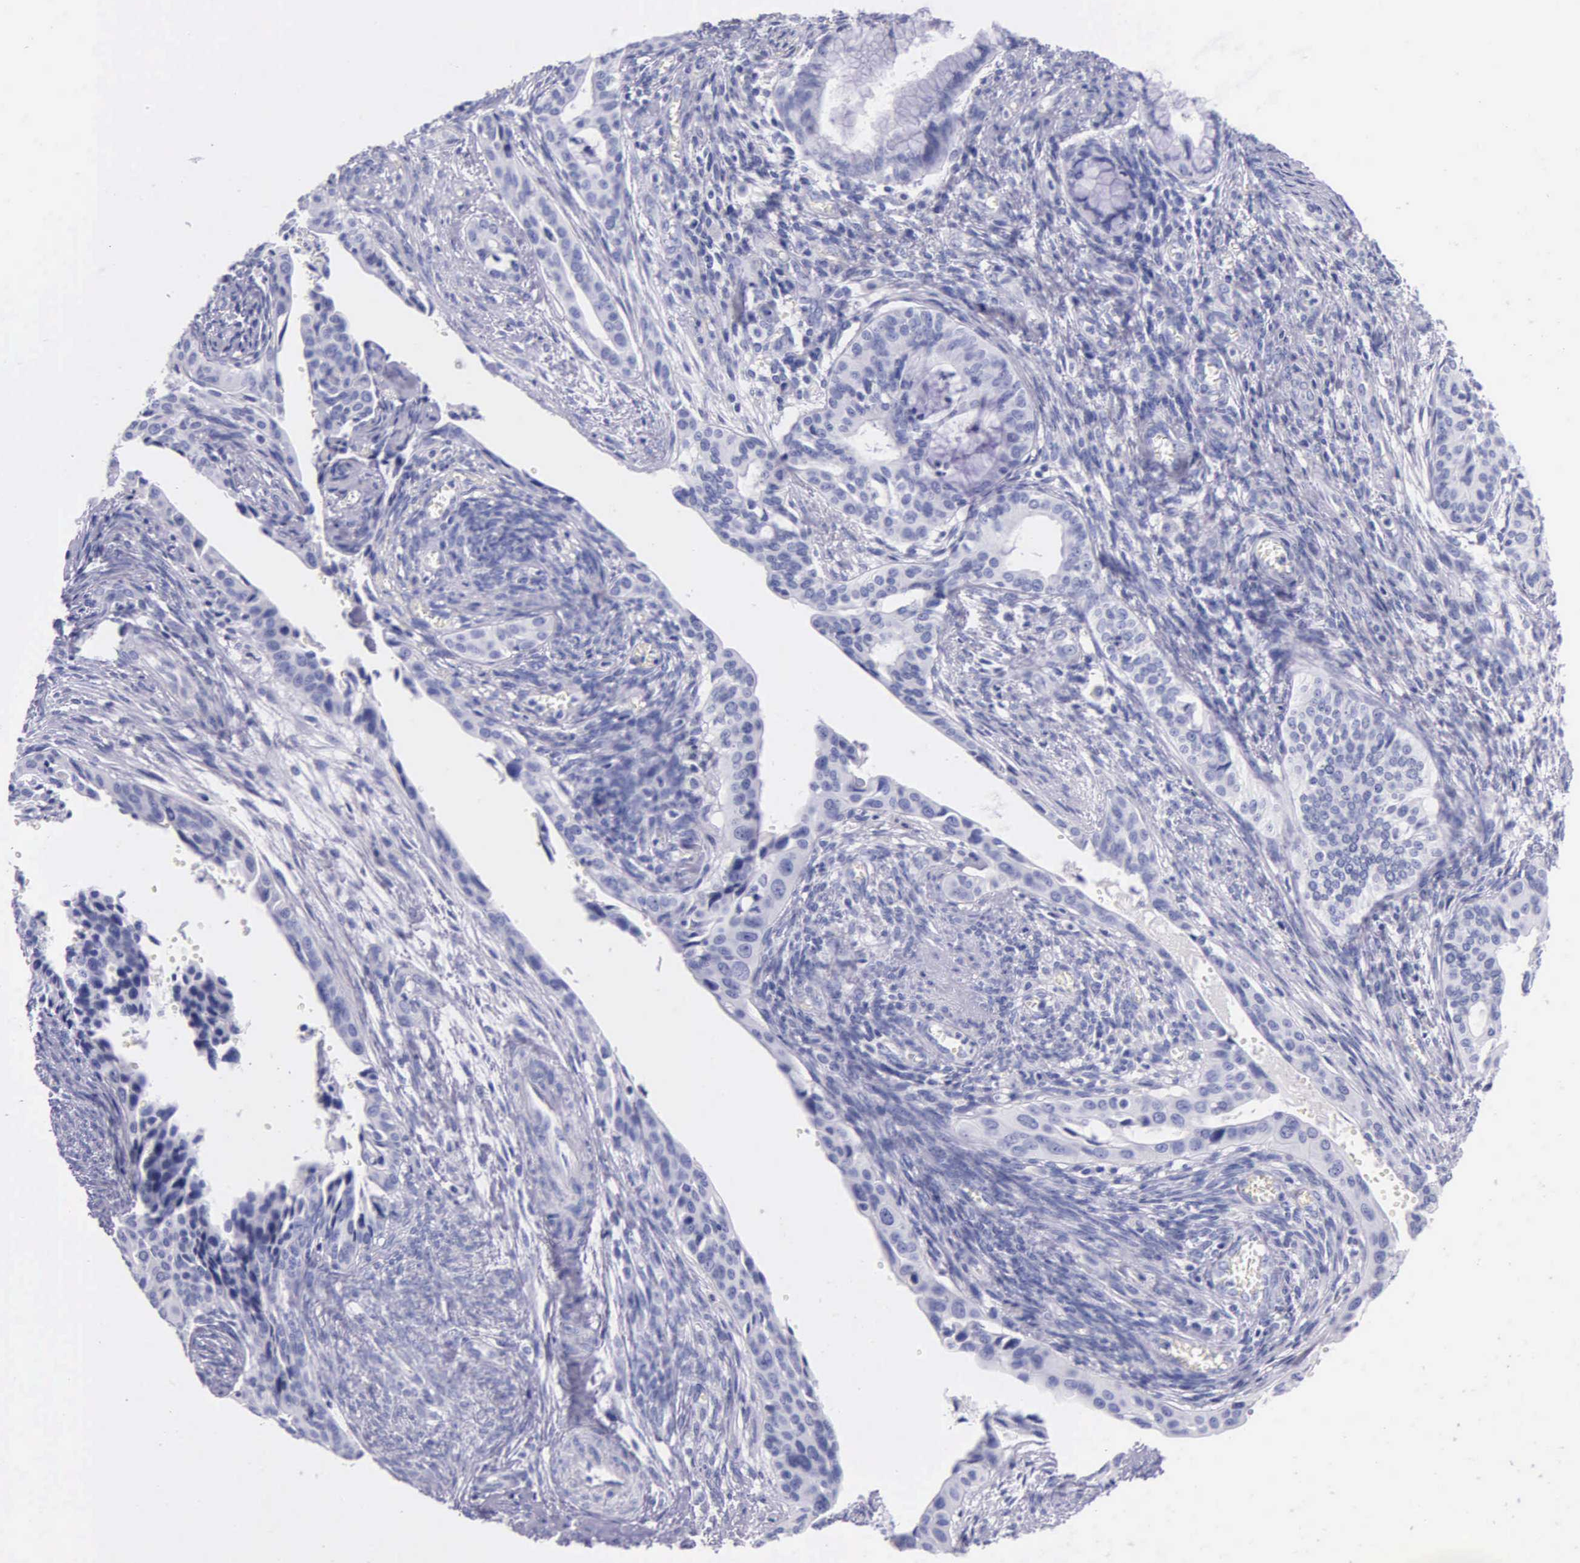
{"staining": {"intensity": "negative", "quantity": "none", "location": "none"}, "tissue": "cervical cancer", "cell_type": "Tumor cells", "image_type": "cancer", "snomed": [{"axis": "morphology", "description": "Squamous cell carcinoma, NOS"}, {"axis": "topography", "description": "Cervix"}], "caption": "Photomicrograph shows no protein staining in tumor cells of squamous cell carcinoma (cervical) tissue.", "gene": "KLK3", "patient": {"sex": "female", "age": 34}}